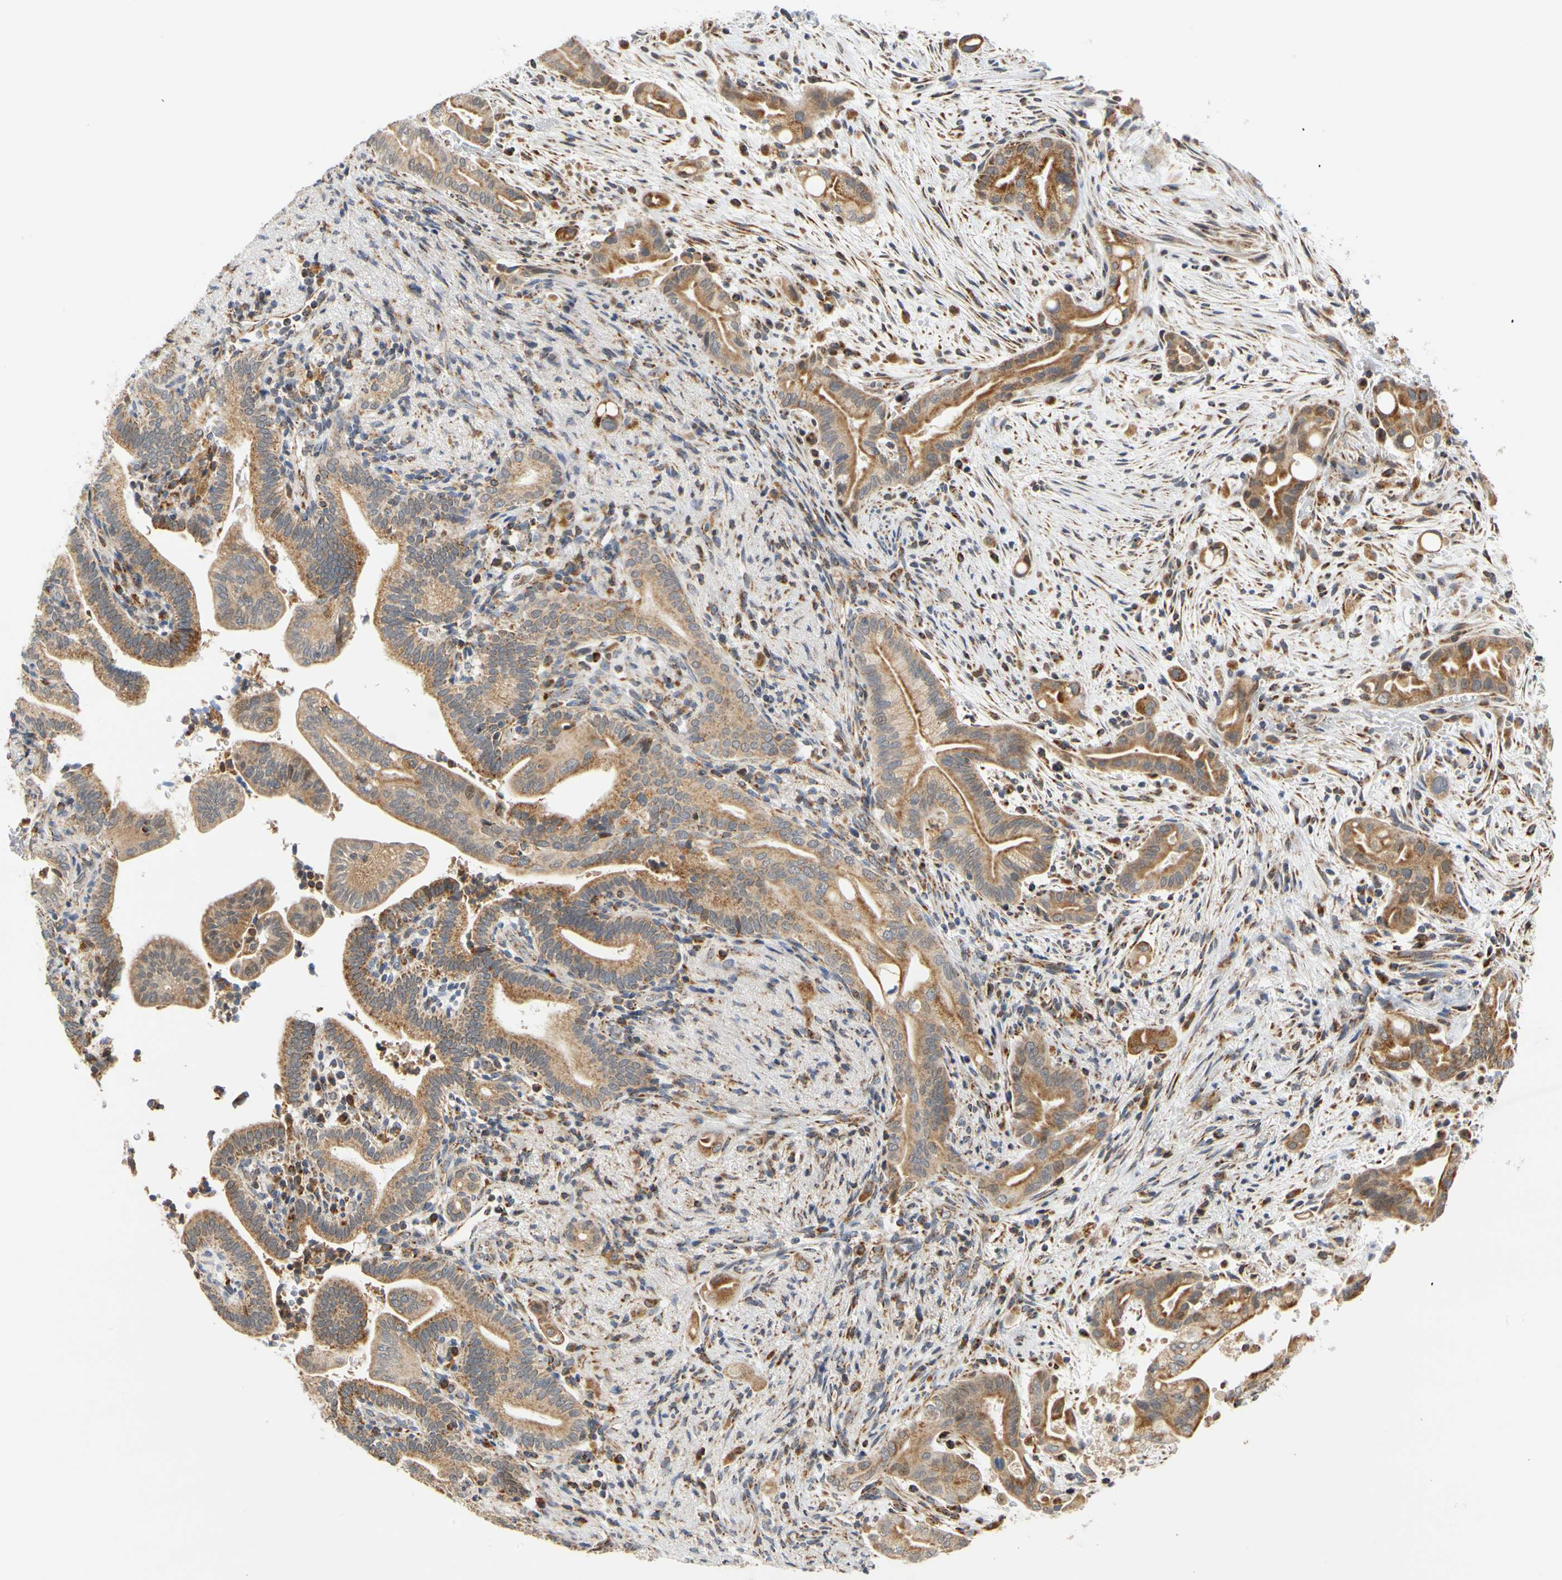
{"staining": {"intensity": "moderate", "quantity": ">75%", "location": "cytoplasmic/membranous"}, "tissue": "liver cancer", "cell_type": "Tumor cells", "image_type": "cancer", "snomed": [{"axis": "morphology", "description": "Cholangiocarcinoma"}, {"axis": "topography", "description": "Liver"}], "caption": "Tumor cells reveal medium levels of moderate cytoplasmic/membranous staining in approximately >75% of cells in human liver cancer (cholangiocarcinoma).", "gene": "SFXN3", "patient": {"sex": "female", "age": 68}}